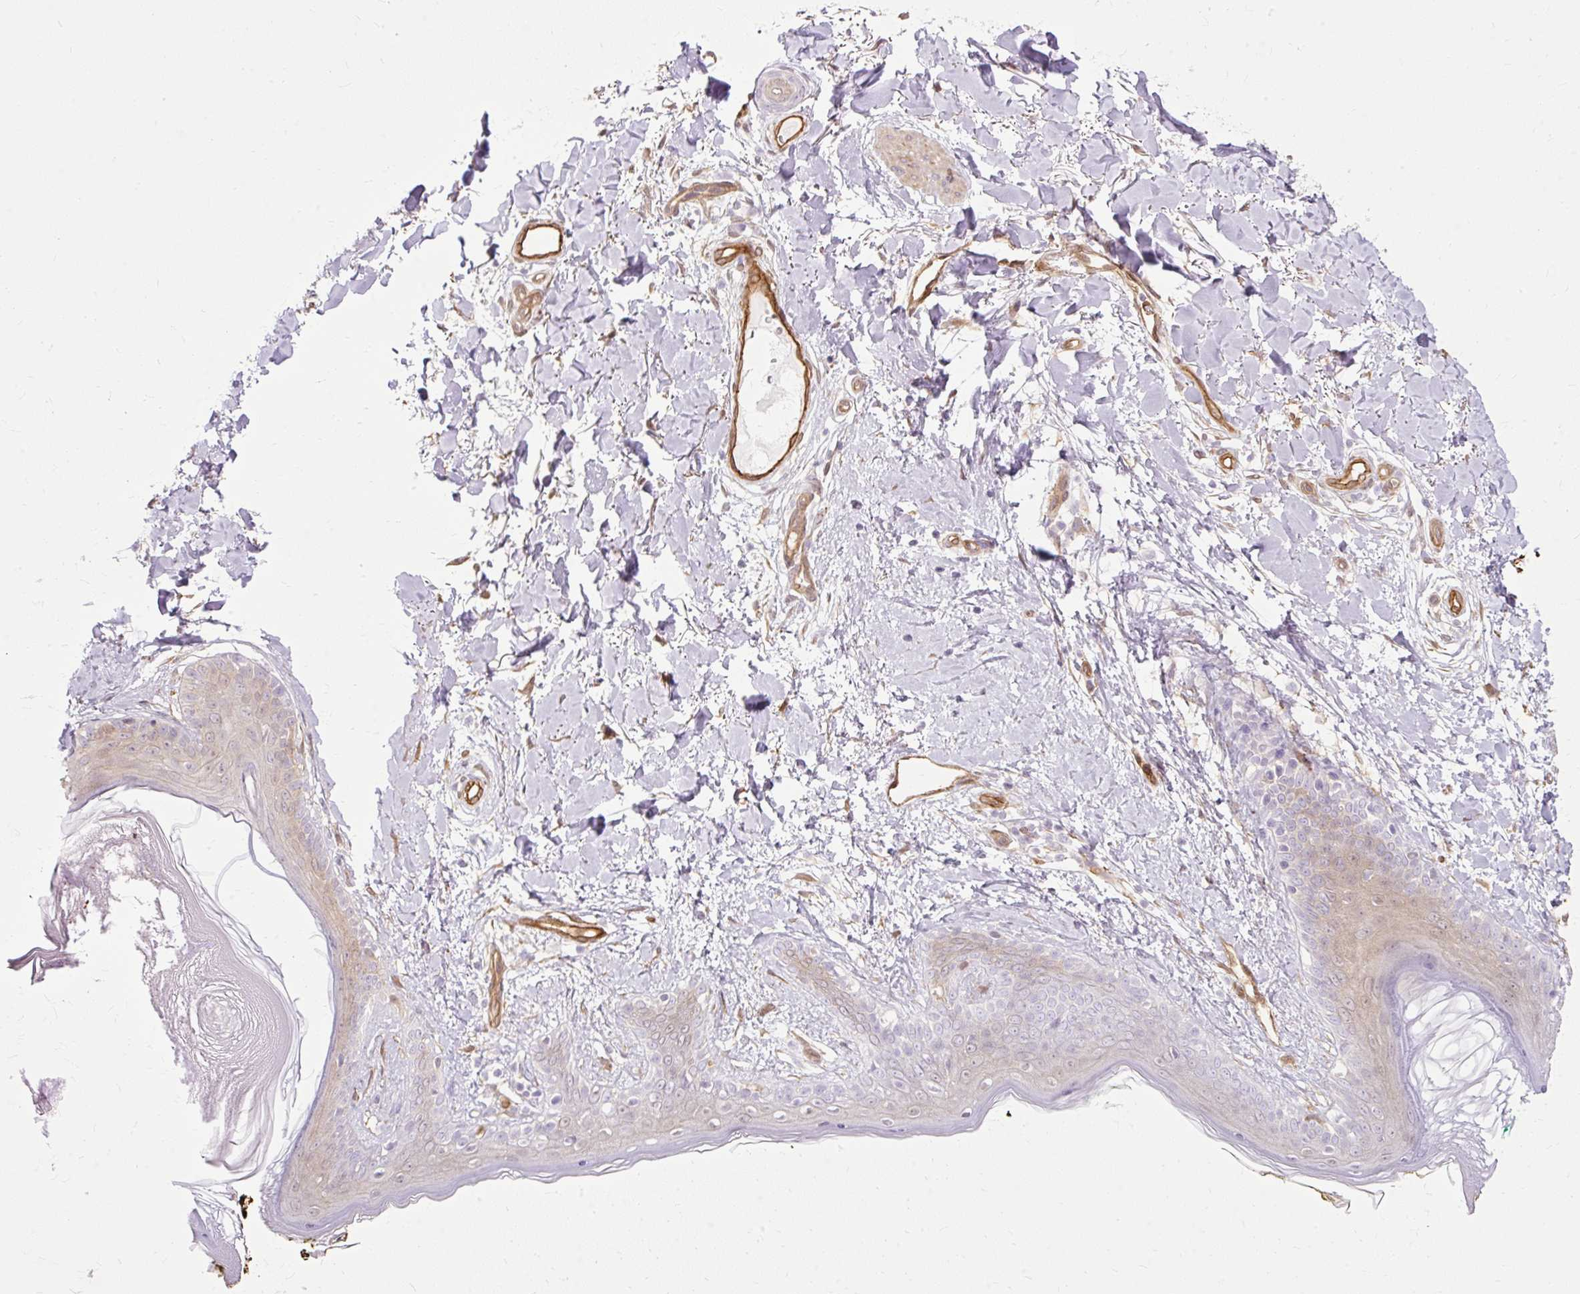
{"staining": {"intensity": "moderate", "quantity": ">75%", "location": "cytoplasmic/membranous"}, "tissue": "skin", "cell_type": "Fibroblasts", "image_type": "normal", "snomed": [{"axis": "morphology", "description": "Normal tissue, NOS"}, {"axis": "topography", "description": "Skin"}], "caption": "Immunohistochemistry of benign human skin shows medium levels of moderate cytoplasmic/membranous expression in about >75% of fibroblasts.", "gene": "CNN3", "patient": {"sex": "female", "age": 34}}